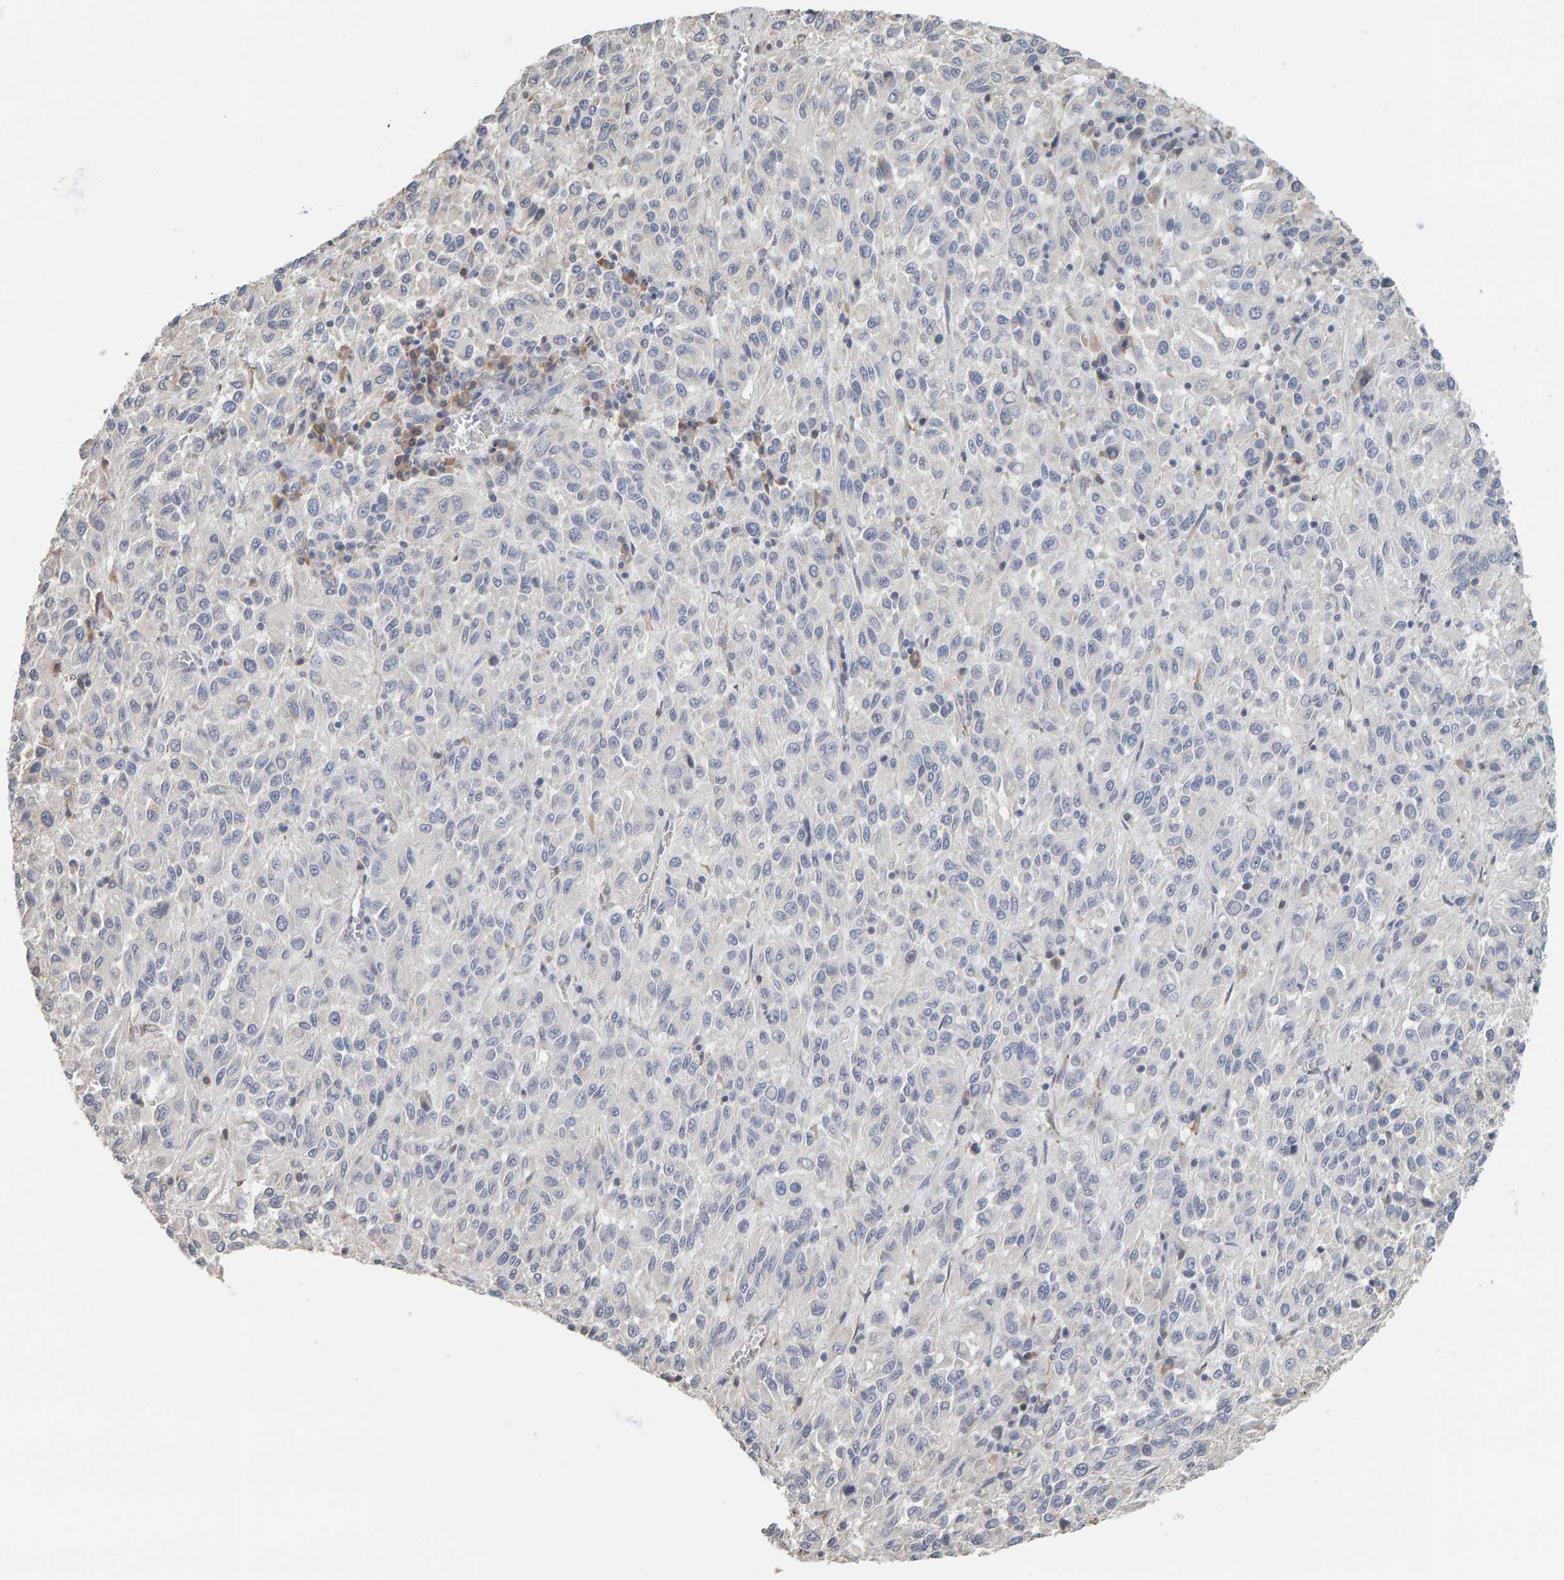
{"staining": {"intensity": "negative", "quantity": "none", "location": "none"}, "tissue": "melanoma", "cell_type": "Tumor cells", "image_type": "cancer", "snomed": [{"axis": "morphology", "description": "Malignant melanoma, Metastatic site"}, {"axis": "topography", "description": "Lung"}], "caption": "This micrograph is of malignant melanoma (metastatic site) stained with immunohistochemistry to label a protein in brown with the nuclei are counter-stained blue. There is no expression in tumor cells. (Brightfield microscopy of DAB (3,3'-diaminobenzidine) IHC at high magnification).", "gene": "ADHFE1", "patient": {"sex": "male", "age": 64}}